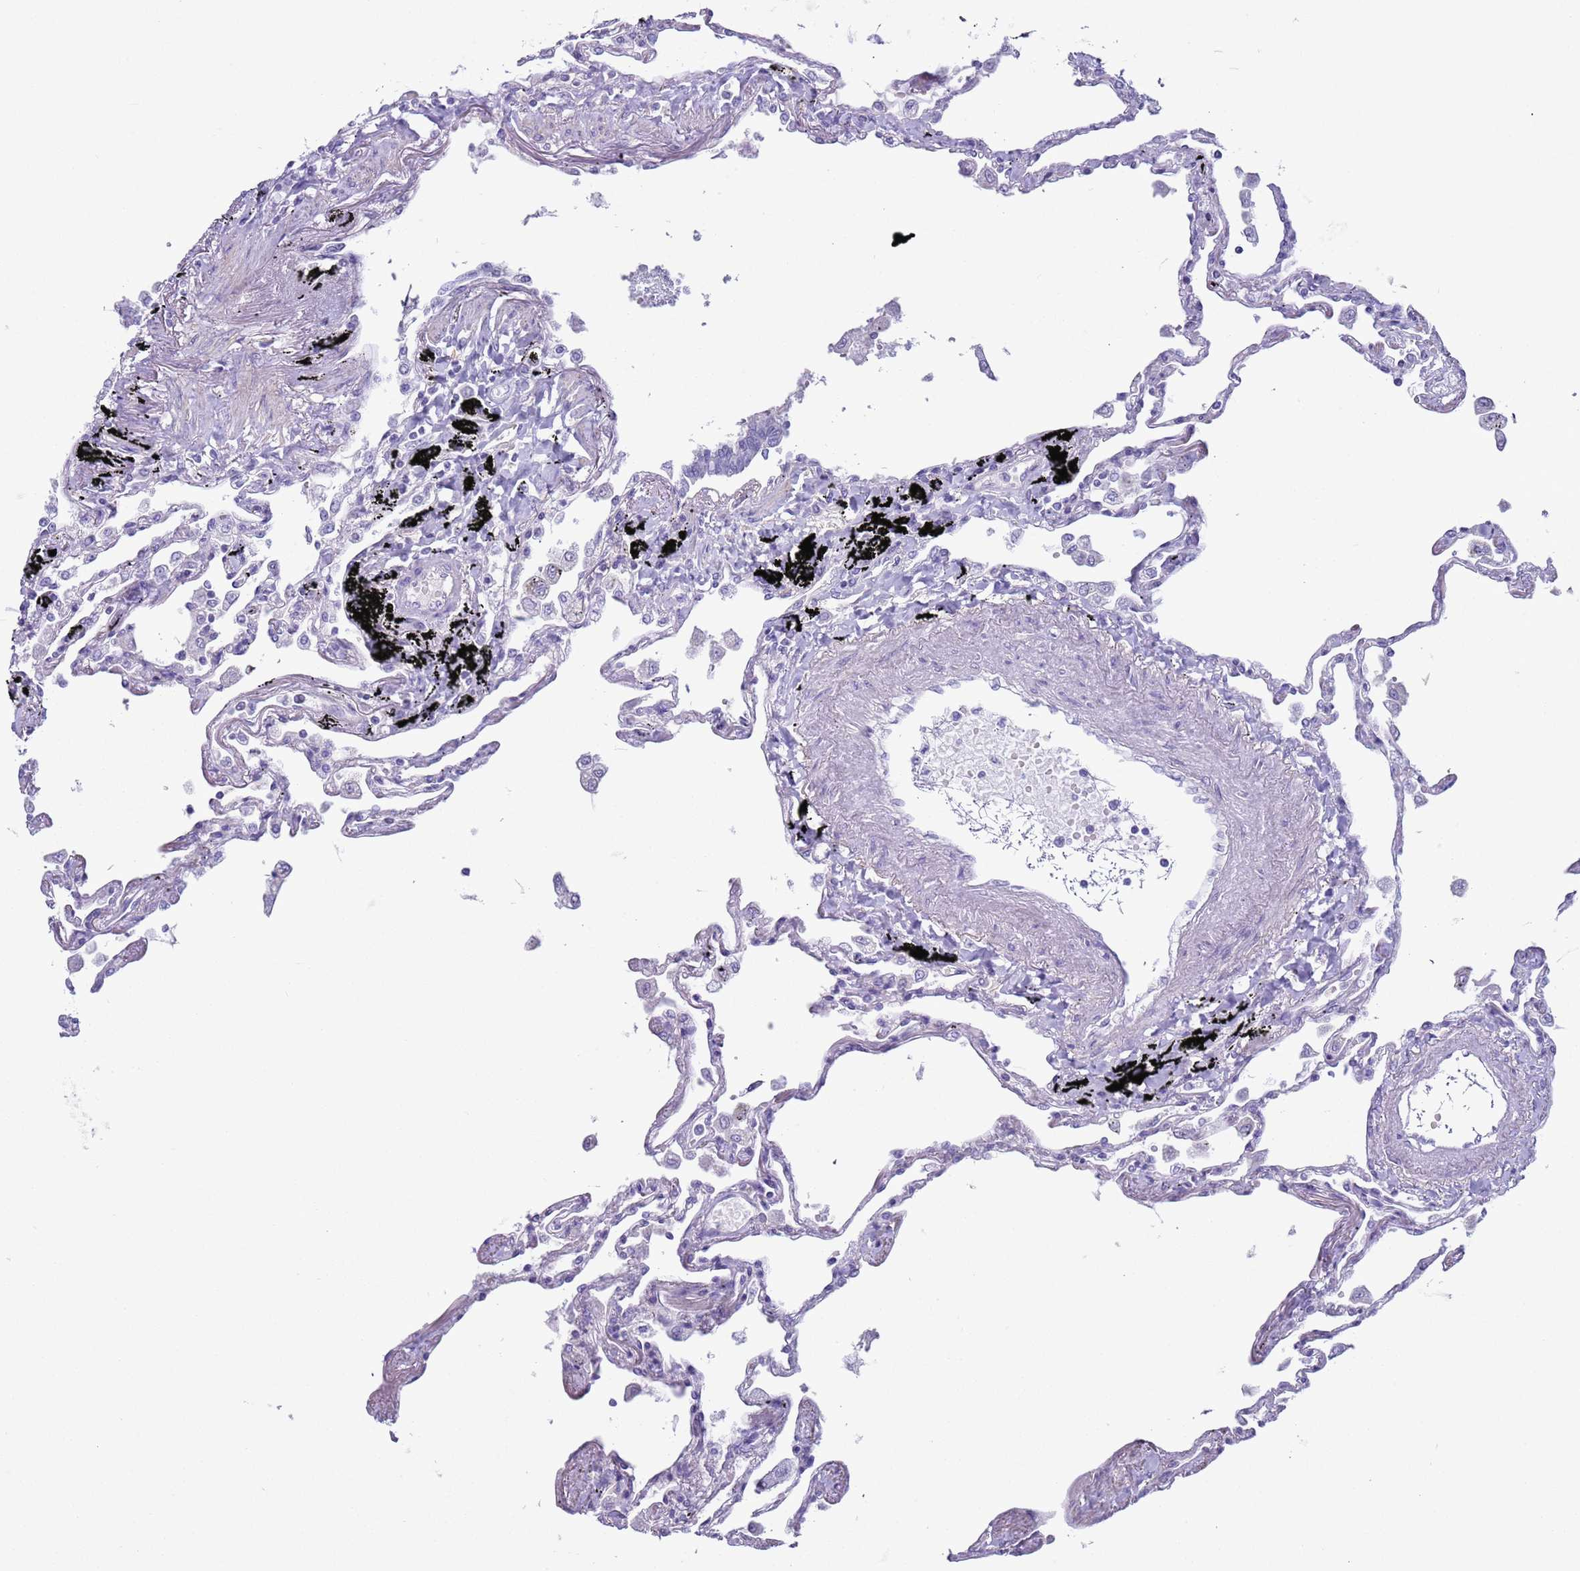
{"staining": {"intensity": "negative", "quantity": "none", "location": "none"}, "tissue": "lung", "cell_type": "Alveolar cells", "image_type": "normal", "snomed": [{"axis": "morphology", "description": "Normal tissue, NOS"}, {"axis": "topography", "description": "Lung"}], "caption": "IHC of benign lung exhibits no expression in alveolar cells.", "gene": "NPAP1", "patient": {"sex": "female", "age": 67}}